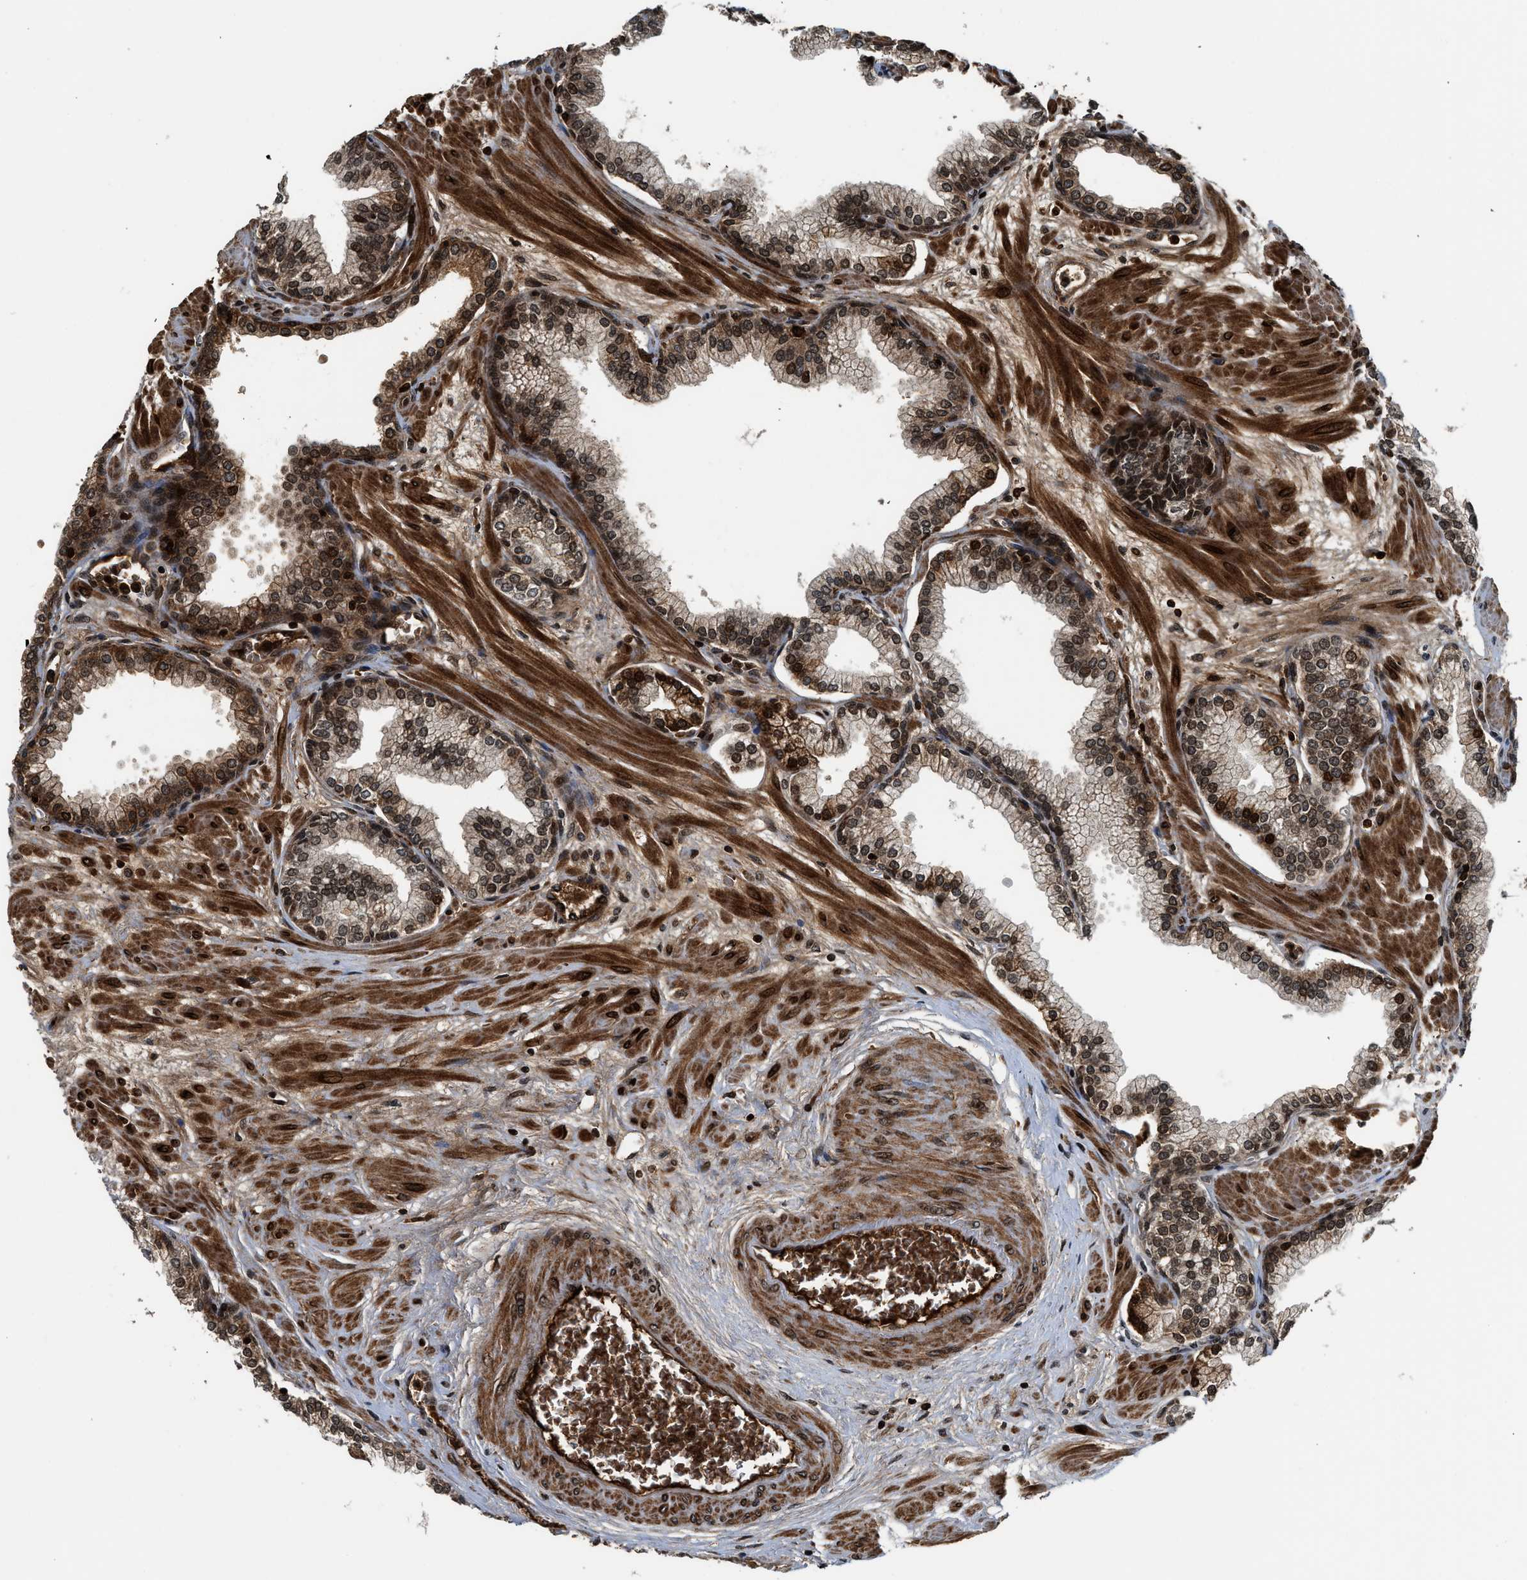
{"staining": {"intensity": "strong", "quantity": ">75%", "location": "cytoplasmic/membranous,nuclear"}, "tissue": "prostate", "cell_type": "Glandular cells", "image_type": "normal", "snomed": [{"axis": "morphology", "description": "Normal tissue, NOS"}, {"axis": "morphology", "description": "Urothelial carcinoma, Low grade"}, {"axis": "topography", "description": "Urinary bladder"}, {"axis": "topography", "description": "Prostate"}], "caption": "Brown immunohistochemical staining in normal human prostate demonstrates strong cytoplasmic/membranous,nuclear expression in approximately >75% of glandular cells. (Stains: DAB in brown, nuclei in blue, Microscopy: brightfield microscopy at high magnification).", "gene": "MDM2", "patient": {"sex": "male", "age": 60}}